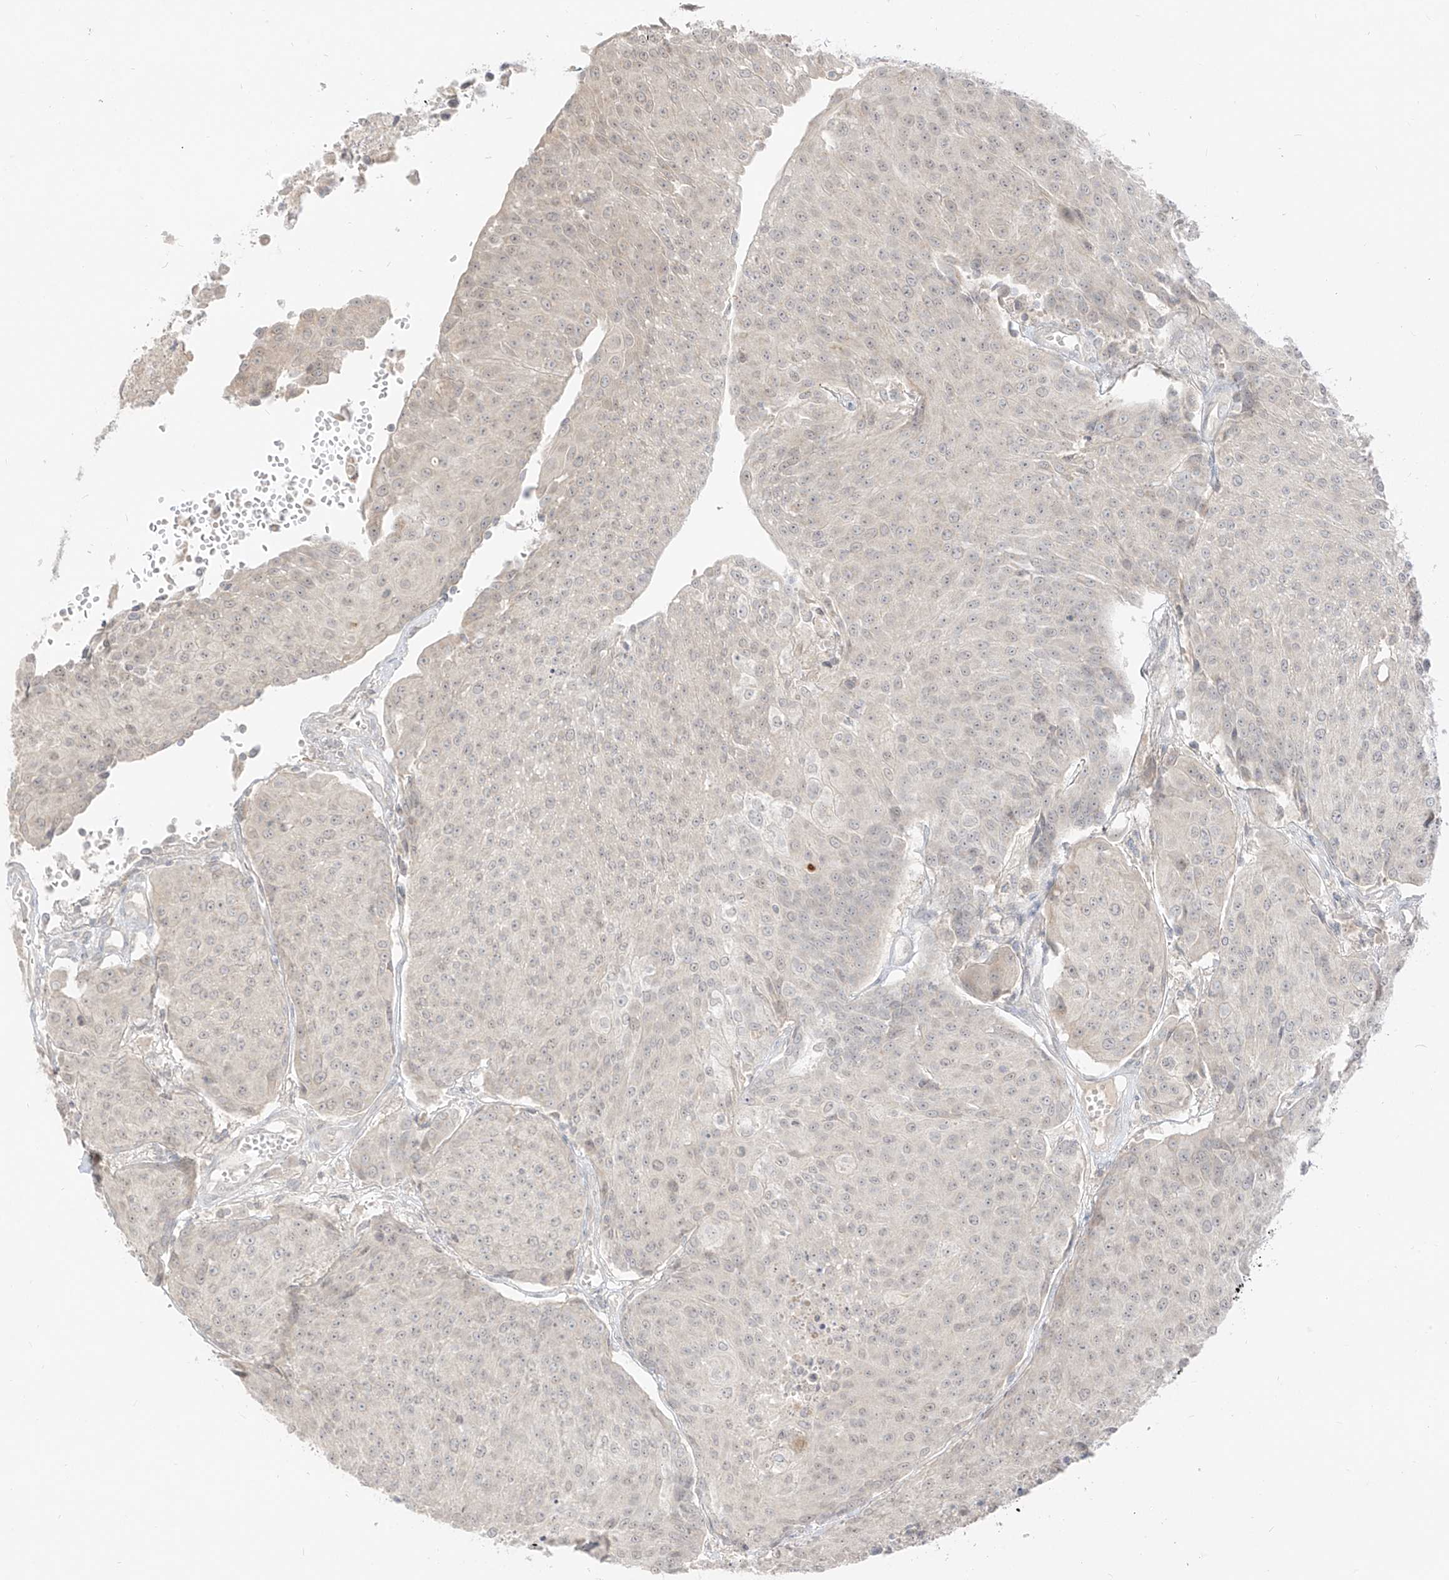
{"staining": {"intensity": "negative", "quantity": "none", "location": "none"}, "tissue": "urothelial cancer", "cell_type": "Tumor cells", "image_type": "cancer", "snomed": [{"axis": "morphology", "description": "Urothelial carcinoma, High grade"}, {"axis": "topography", "description": "Urinary bladder"}], "caption": "Immunohistochemistry (IHC) histopathology image of neoplastic tissue: human high-grade urothelial carcinoma stained with DAB (3,3'-diaminobenzidine) displays no significant protein staining in tumor cells.", "gene": "LIPT1", "patient": {"sex": "female", "age": 85}}